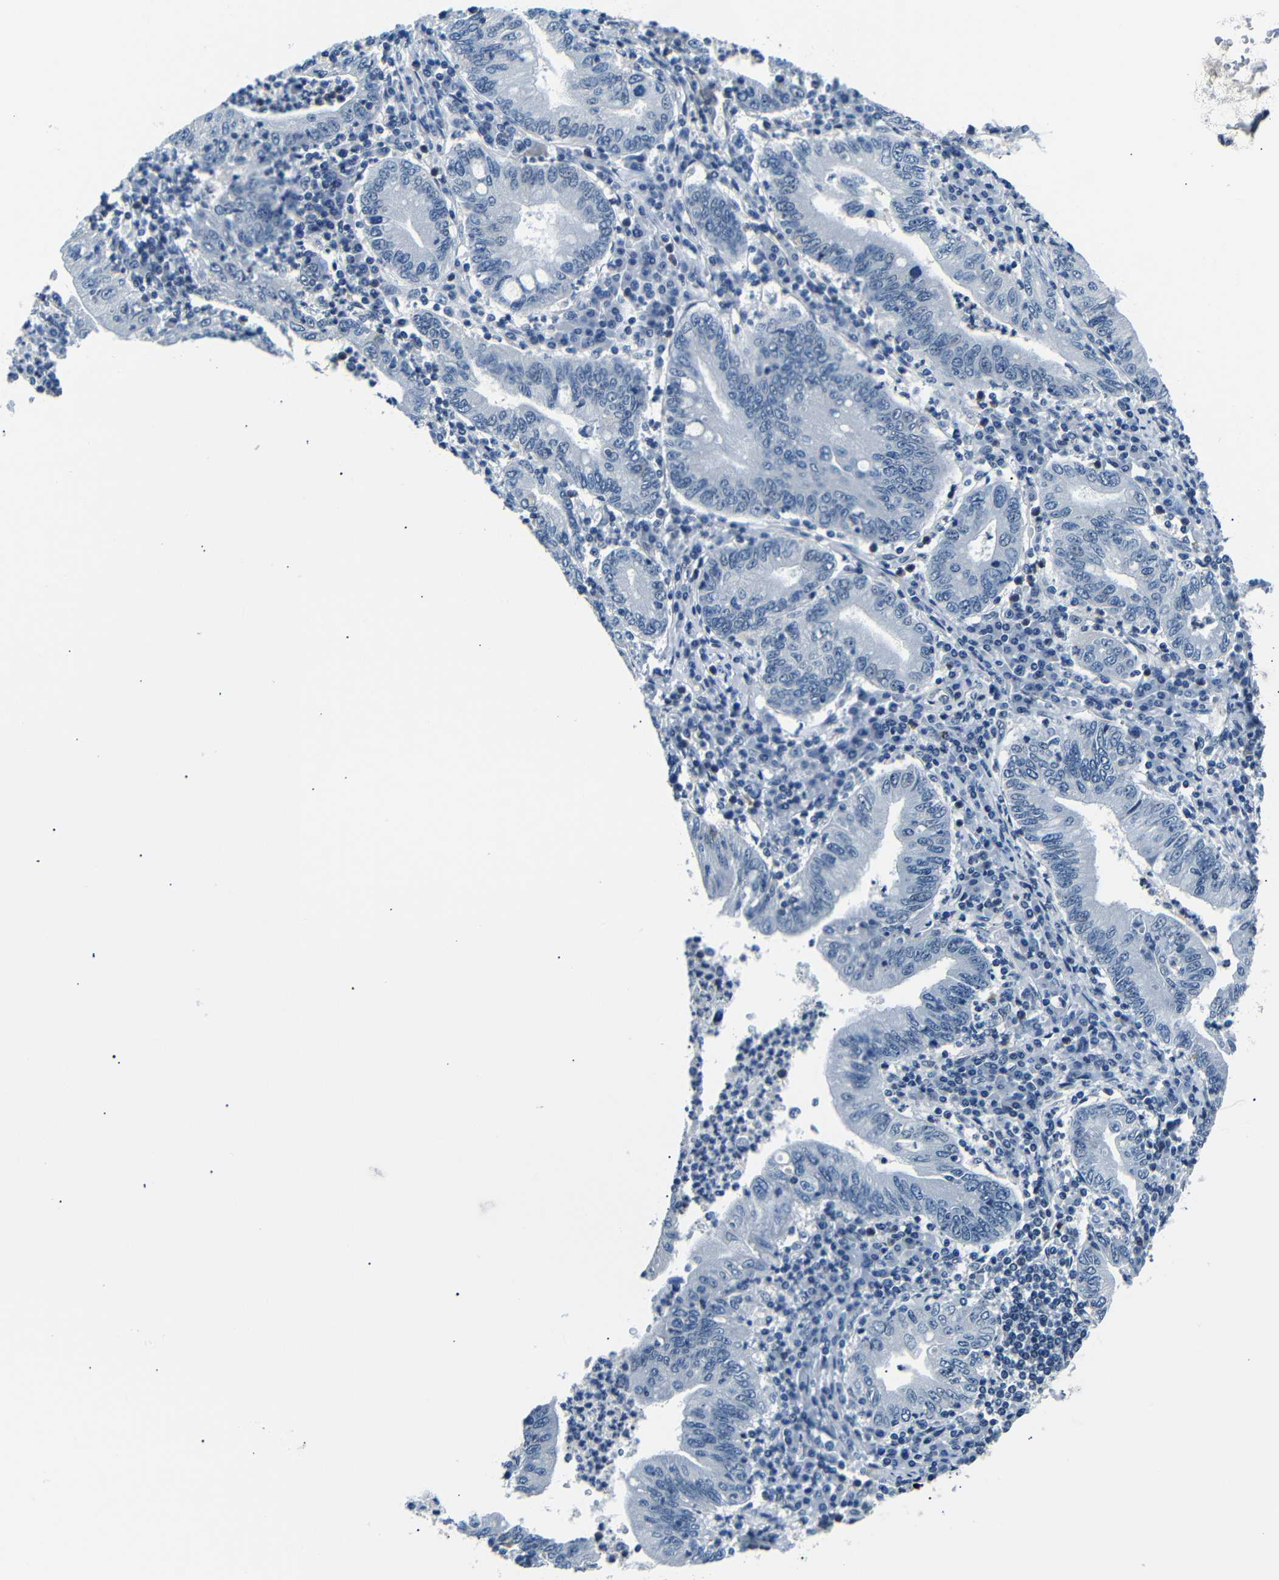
{"staining": {"intensity": "negative", "quantity": "none", "location": "none"}, "tissue": "stomach cancer", "cell_type": "Tumor cells", "image_type": "cancer", "snomed": [{"axis": "morphology", "description": "Normal tissue, NOS"}, {"axis": "morphology", "description": "Adenocarcinoma, NOS"}, {"axis": "topography", "description": "Esophagus"}, {"axis": "topography", "description": "Stomach, upper"}, {"axis": "topography", "description": "Peripheral nerve tissue"}], "caption": "Stomach cancer stained for a protein using immunohistochemistry exhibits no expression tumor cells.", "gene": "TAFA1", "patient": {"sex": "male", "age": 62}}